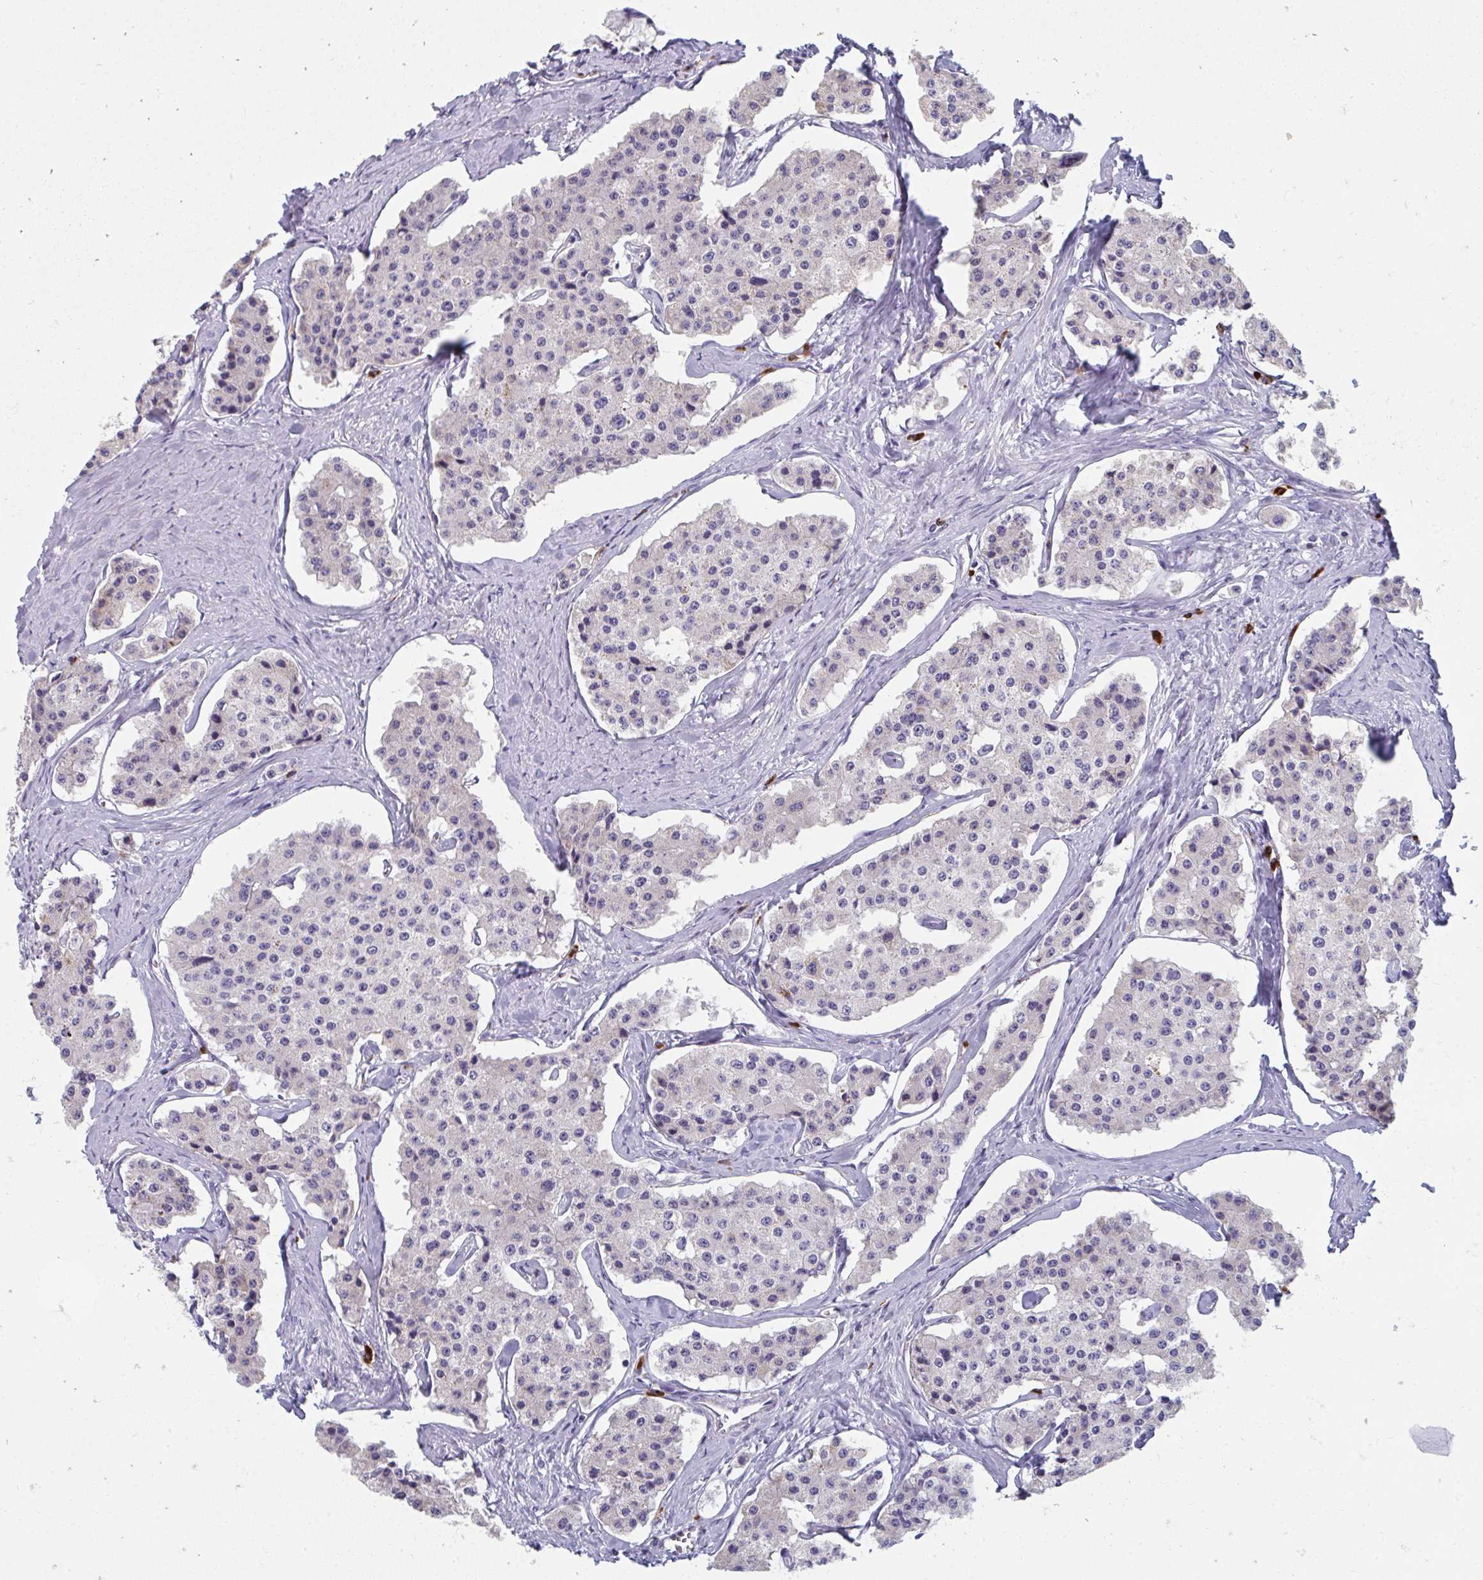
{"staining": {"intensity": "negative", "quantity": "none", "location": "none"}, "tissue": "carcinoid", "cell_type": "Tumor cells", "image_type": "cancer", "snomed": [{"axis": "morphology", "description": "Carcinoid, malignant, NOS"}, {"axis": "topography", "description": "Small intestine"}], "caption": "A photomicrograph of human carcinoid is negative for staining in tumor cells.", "gene": "EIF1AD", "patient": {"sex": "female", "age": 65}}